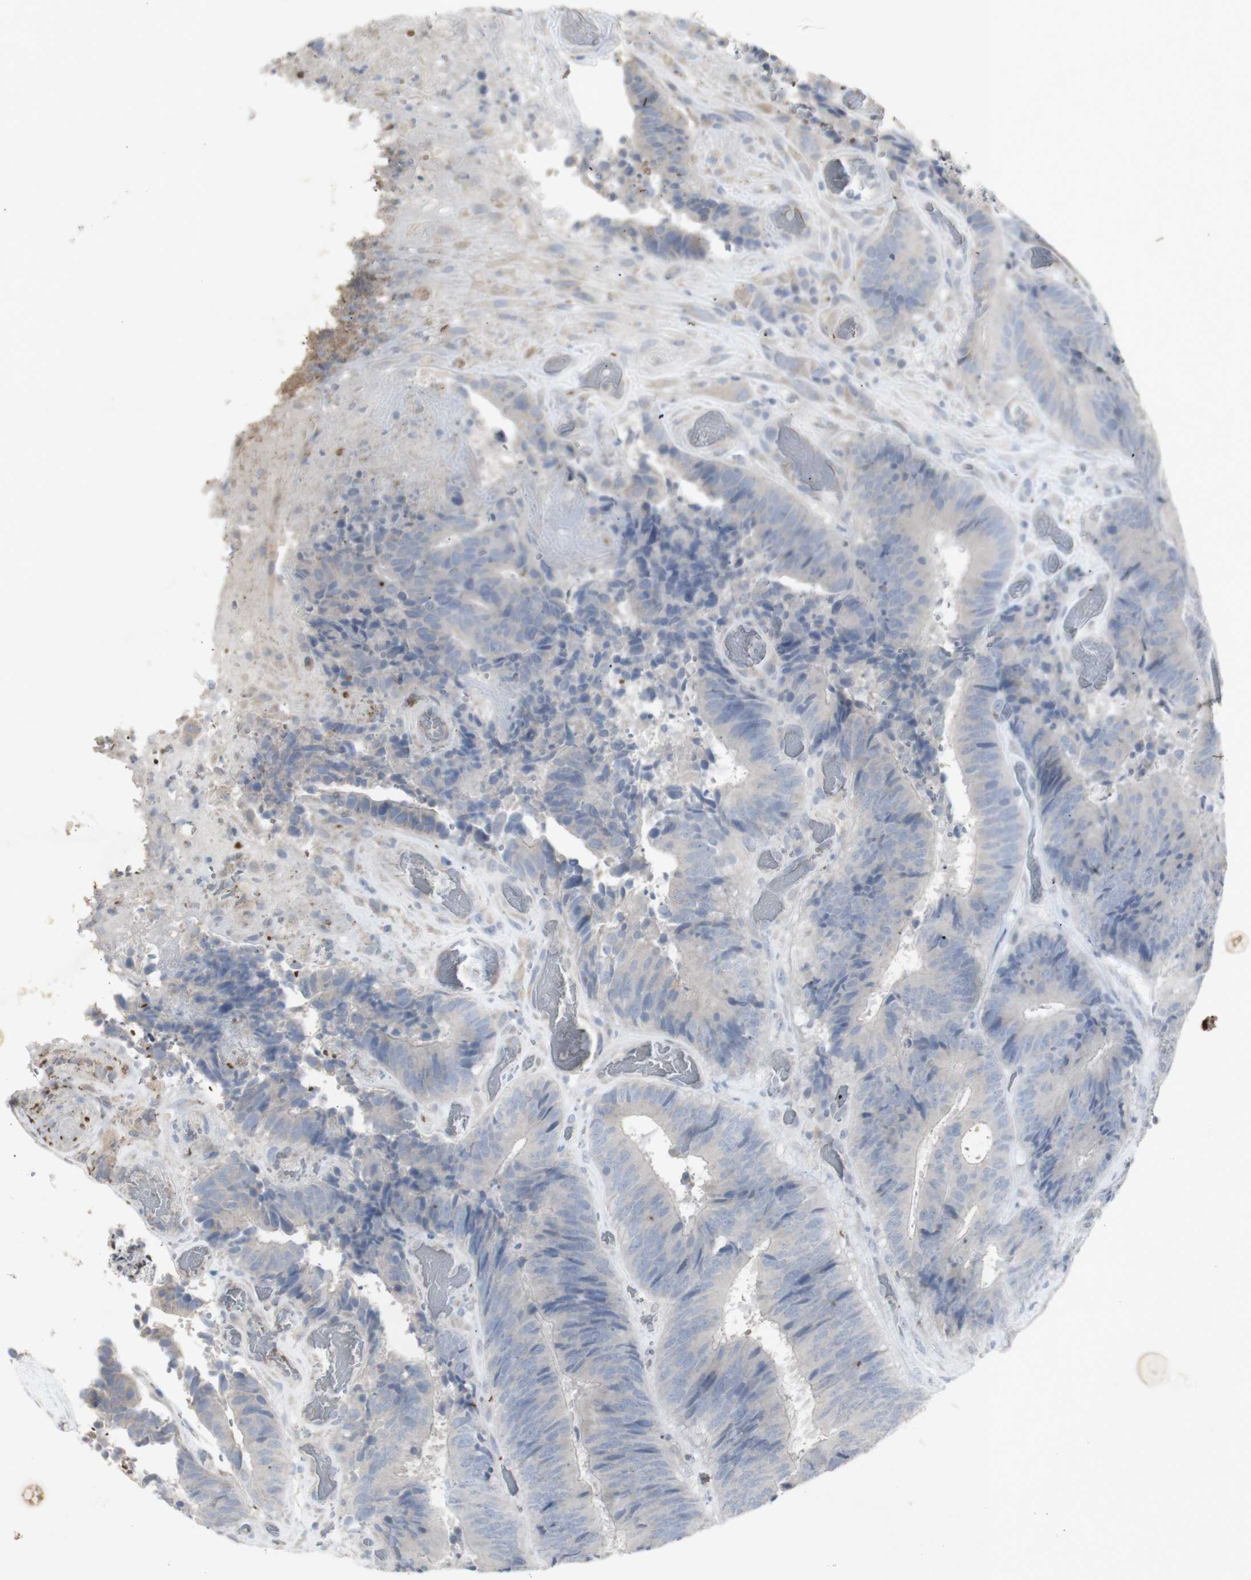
{"staining": {"intensity": "negative", "quantity": "none", "location": "none"}, "tissue": "colorectal cancer", "cell_type": "Tumor cells", "image_type": "cancer", "snomed": [{"axis": "morphology", "description": "Adenocarcinoma, NOS"}, {"axis": "topography", "description": "Rectum"}], "caption": "Immunohistochemistry (IHC) of adenocarcinoma (colorectal) displays no staining in tumor cells.", "gene": "INS", "patient": {"sex": "male", "age": 72}}